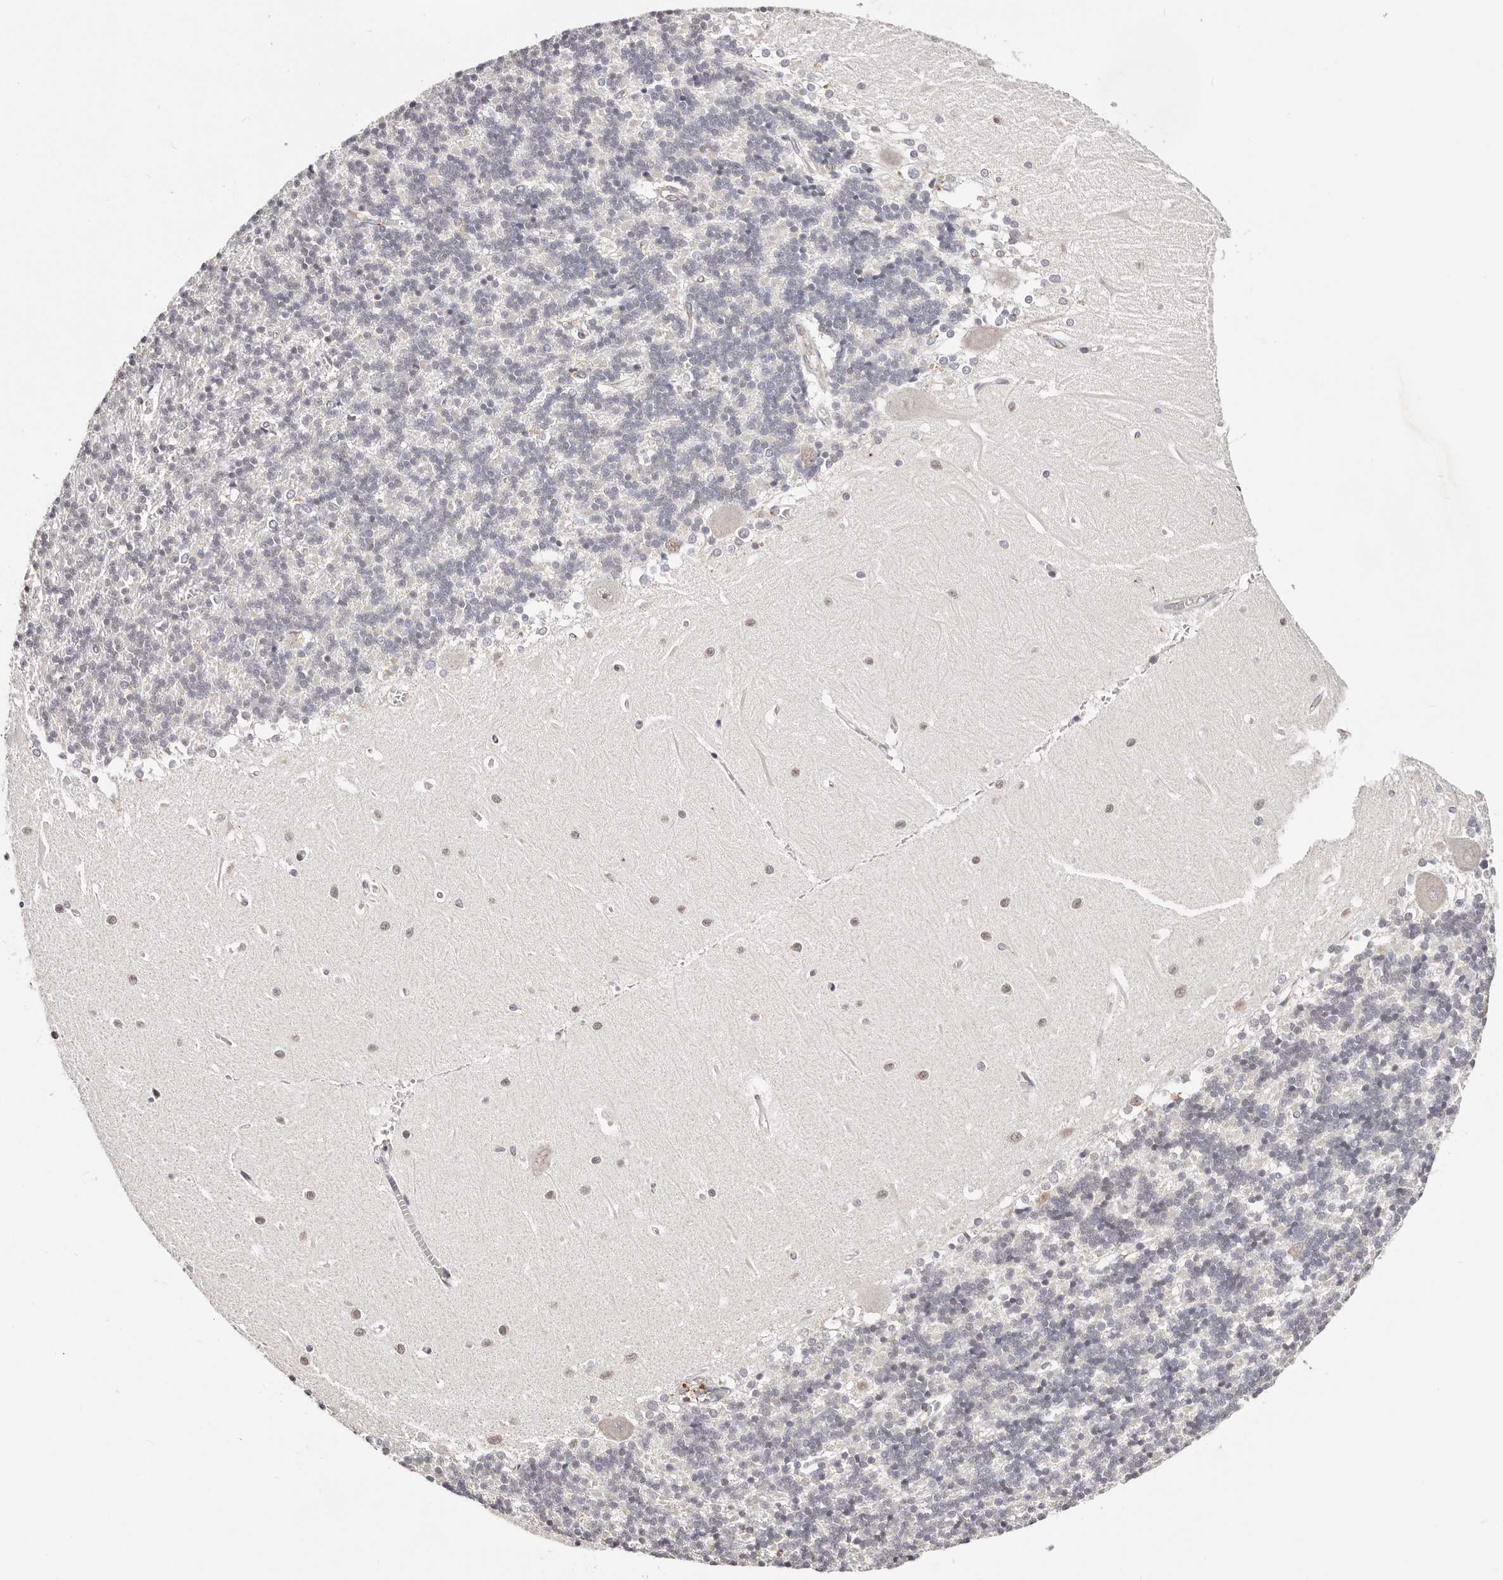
{"staining": {"intensity": "negative", "quantity": "none", "location": "none"}, "tissue": "cerebellum", "cell_type": "Cells in granular layer", "image_type": "normal", "snomed": [{"axis": "morphology", "description": "Normal tissue, NOS"}, {"axis": "topography", "description": "Cerebellum"}], "caption": "Immunohistochemistry (IHC) image of benign human cerebellum stained for a protein (brown), which exhibits no expression in cells in granular layer. (DAB (3,3'-diaminobenzidine) IHC, high magnification).", "gene": "VIPAS39", "patient": {"sex": "male", "age": 37}}